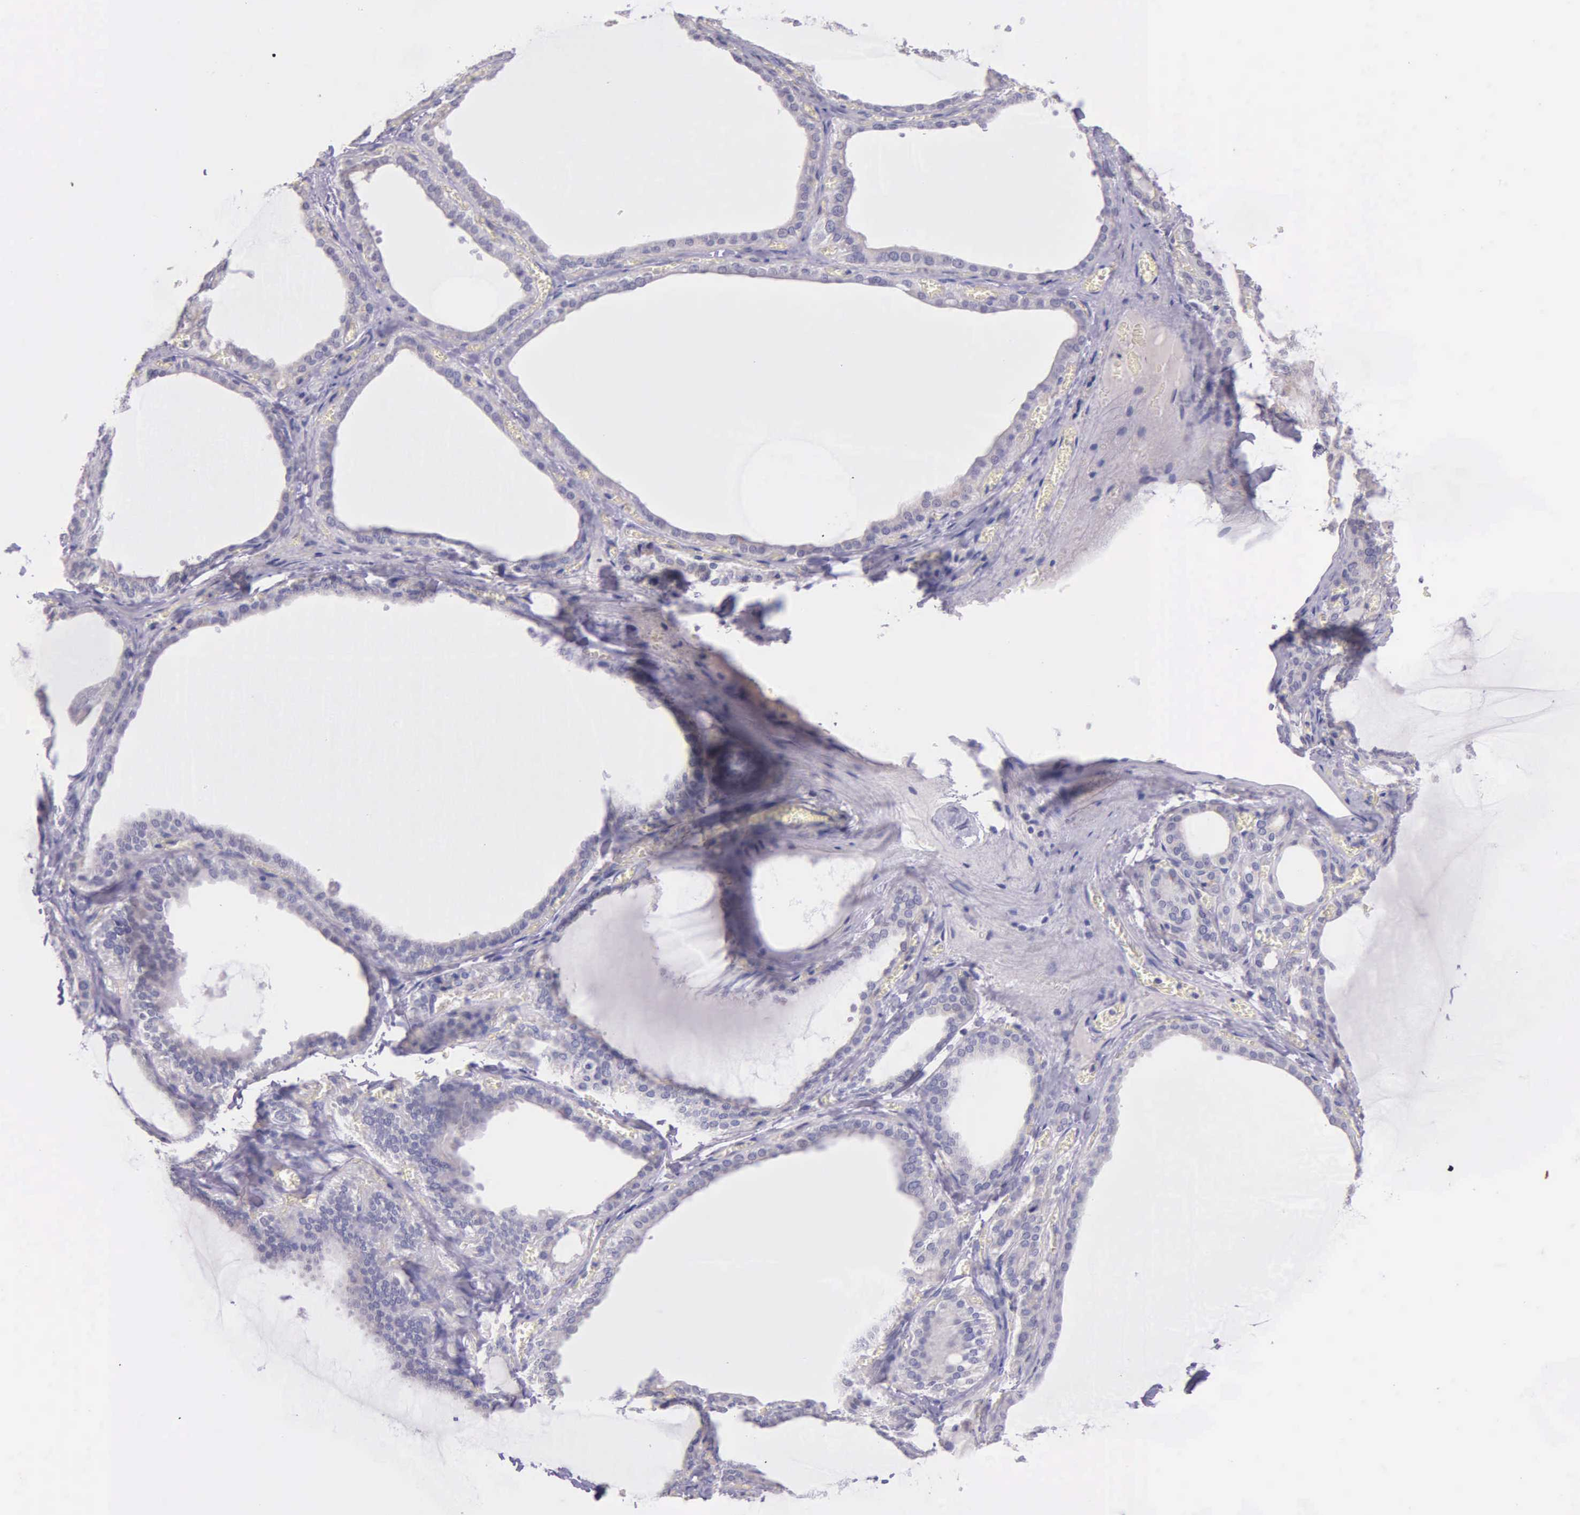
{"staining": {"intensity": "negative", "quantity": "none", "location": "none"}, "tissue": "thyroid gland", "cell_type": "Glandular cells", "image_type": "normal", "snomed": [{"axis": "morphology", "description": "Normal tissue, NOS"}, {"axis": "topography", "description": "Thyroid gland"}], "caption": "This histopathology image is of normal thyroid gland stained with immunohistochemistry (IHC) to label a protein in brown with the nuclei are counter-stained blue. There is no expression in glandular cells.", "gene": "THSD7A", "patient": {"sex": "female", "age": 55}}